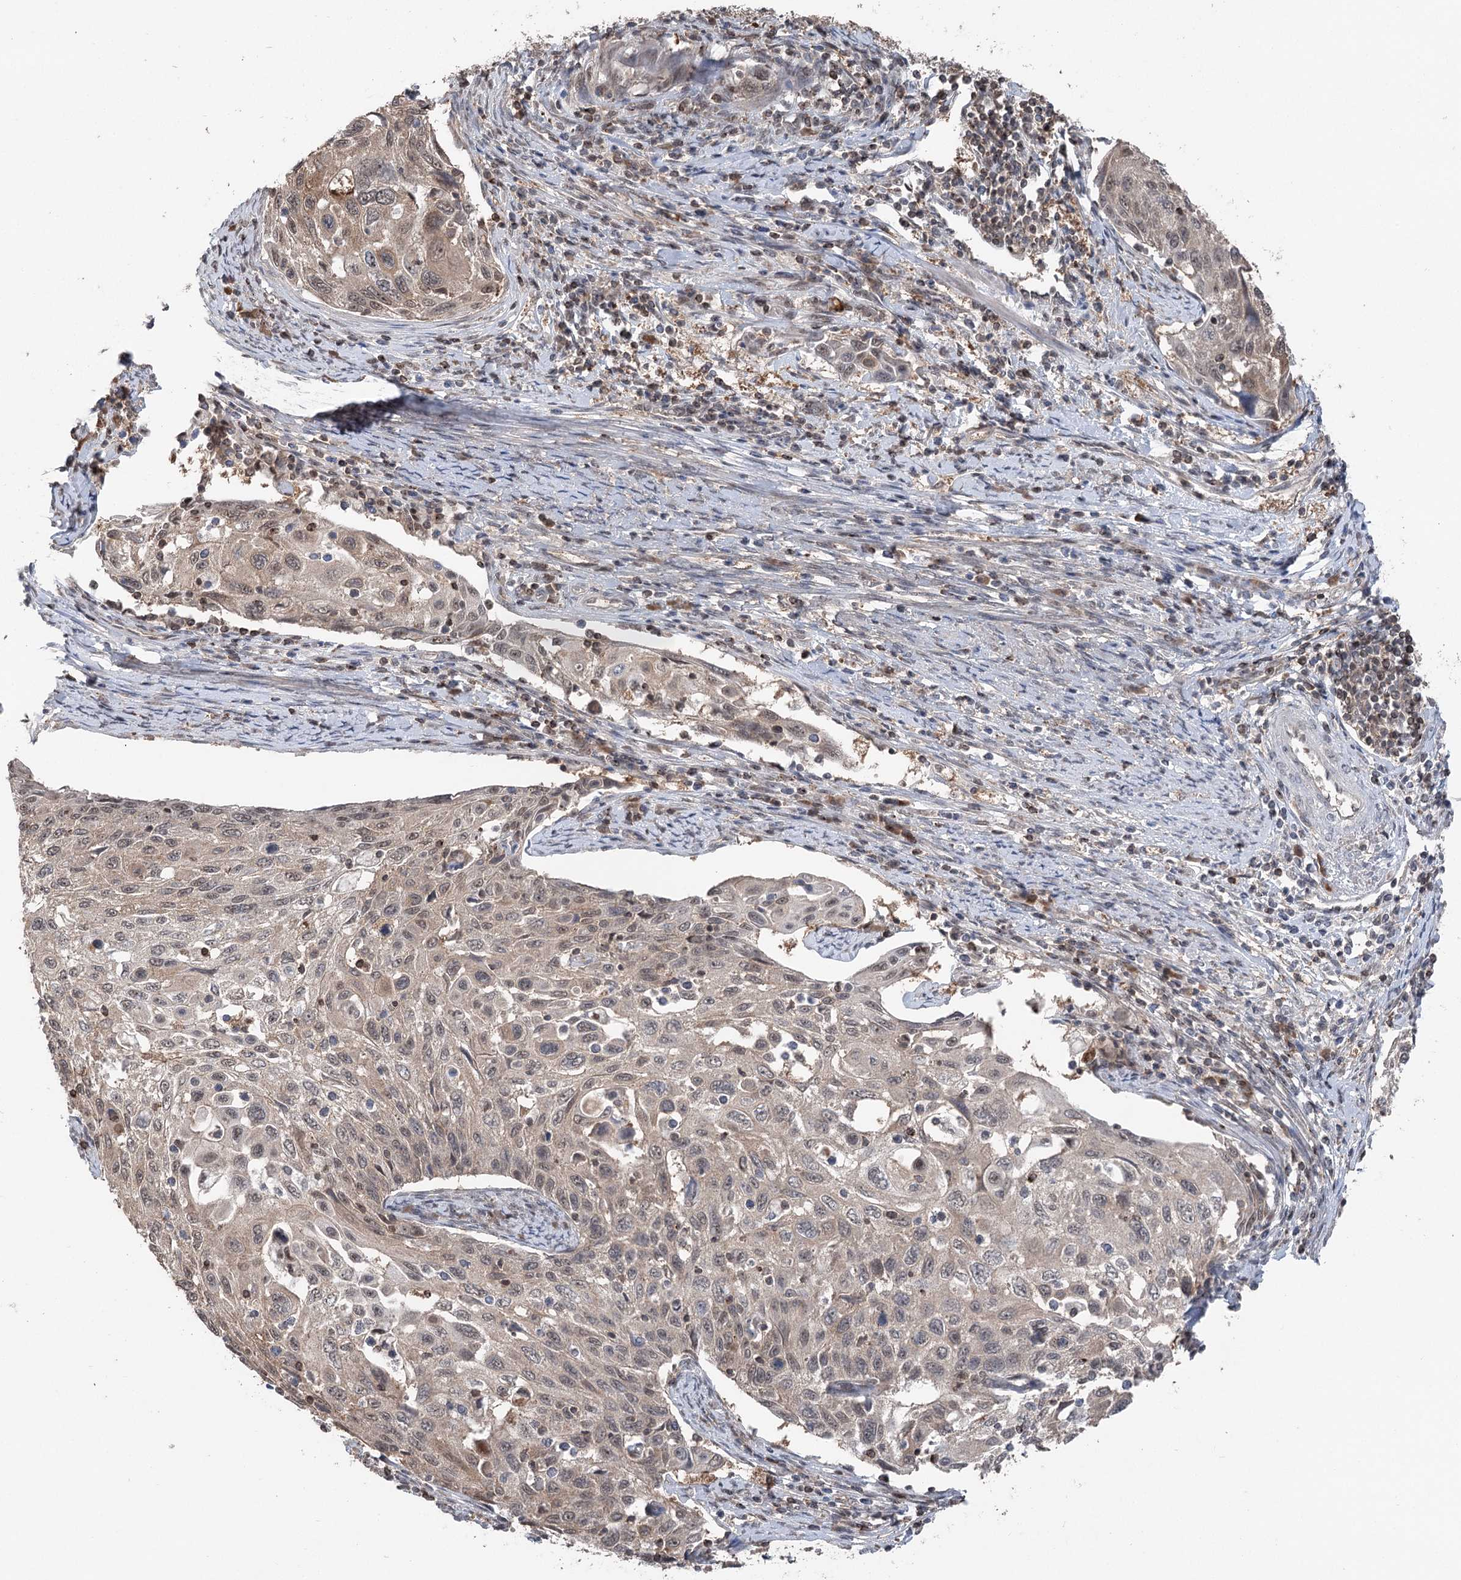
{"staining": {"intensity": "weak", "quantity": ">75%", "location": "cytoplasmic/membranous,nuclear"}, "tissue": "cervical cancer", "cell_type": "Tumor cells", "image_type": "cancer", "snomed": [{"axis": "morphology", "description": "Squamous cell carcinoma, NOS"}, {"axis": "topography", "description": "Cervix"}], "caption": "An image showing weak cytoplasmic/membranous and nuclear staining in about >75% of tumor cells in cervical cancer (squamous cell carcinoma), as visualized by brown immunohistochemical staining.", "gene": "CCSER2", "patient": {"sex": "female", "age": 70}}